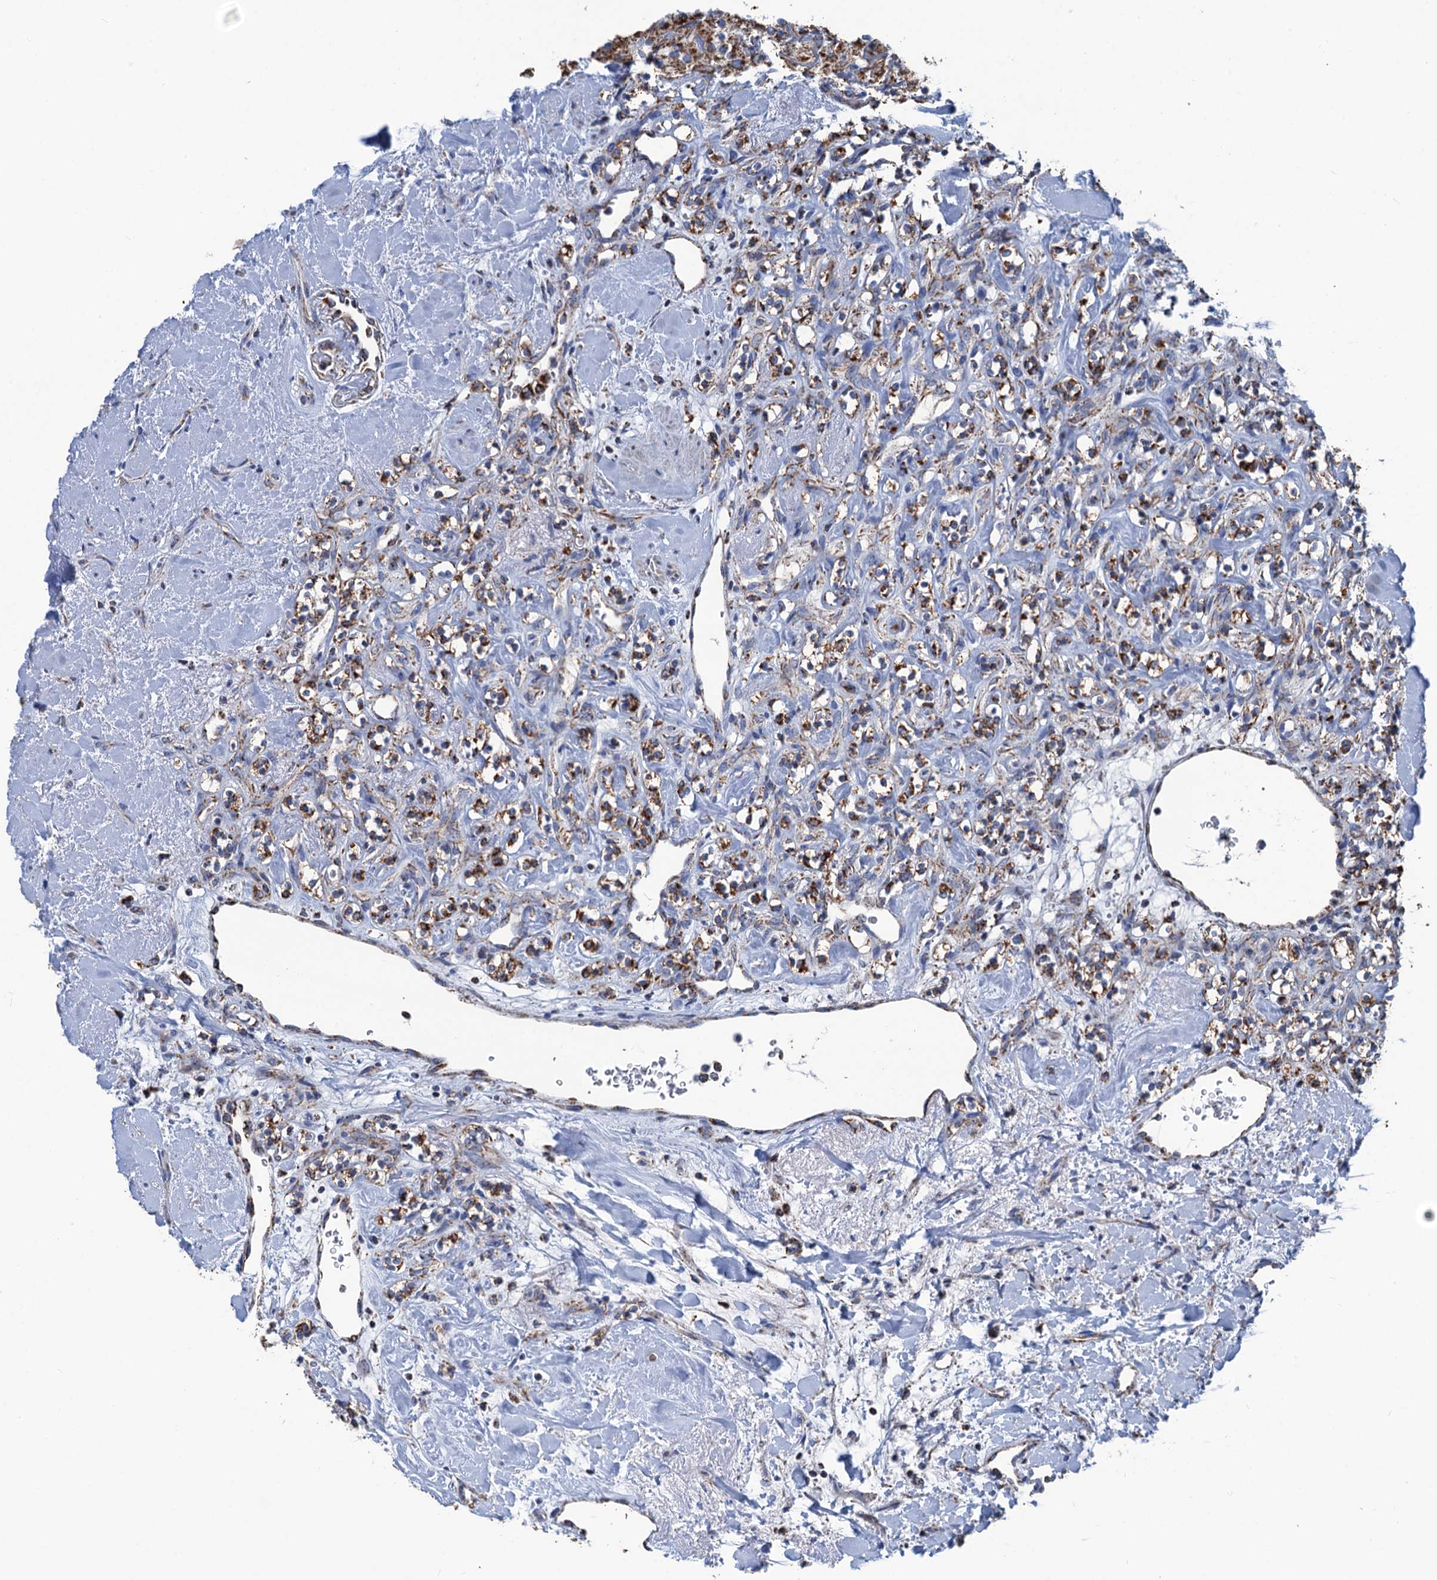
{"staining": {"intensity": "moderate", "quantity": ">75%", "location": "cytoplasmic/membranous"}, "tissue": "renal cancer", "cell_type": "Tumor cells", "image_type": "cancer", "snomed": [{"axis": "morphology", "description": "Adenocarcinoma, NOS"}, {"axis": "topography", "description": "Kidney"}], "caption": "Renal adenocarcinoma stained for a protein (brown) demonstrates moderate cytoplasmic/membranous positive positivity in approximately >75% of tumor cells.", "gene": "IVD", "patient": {"sex": "male", "age": 77}}